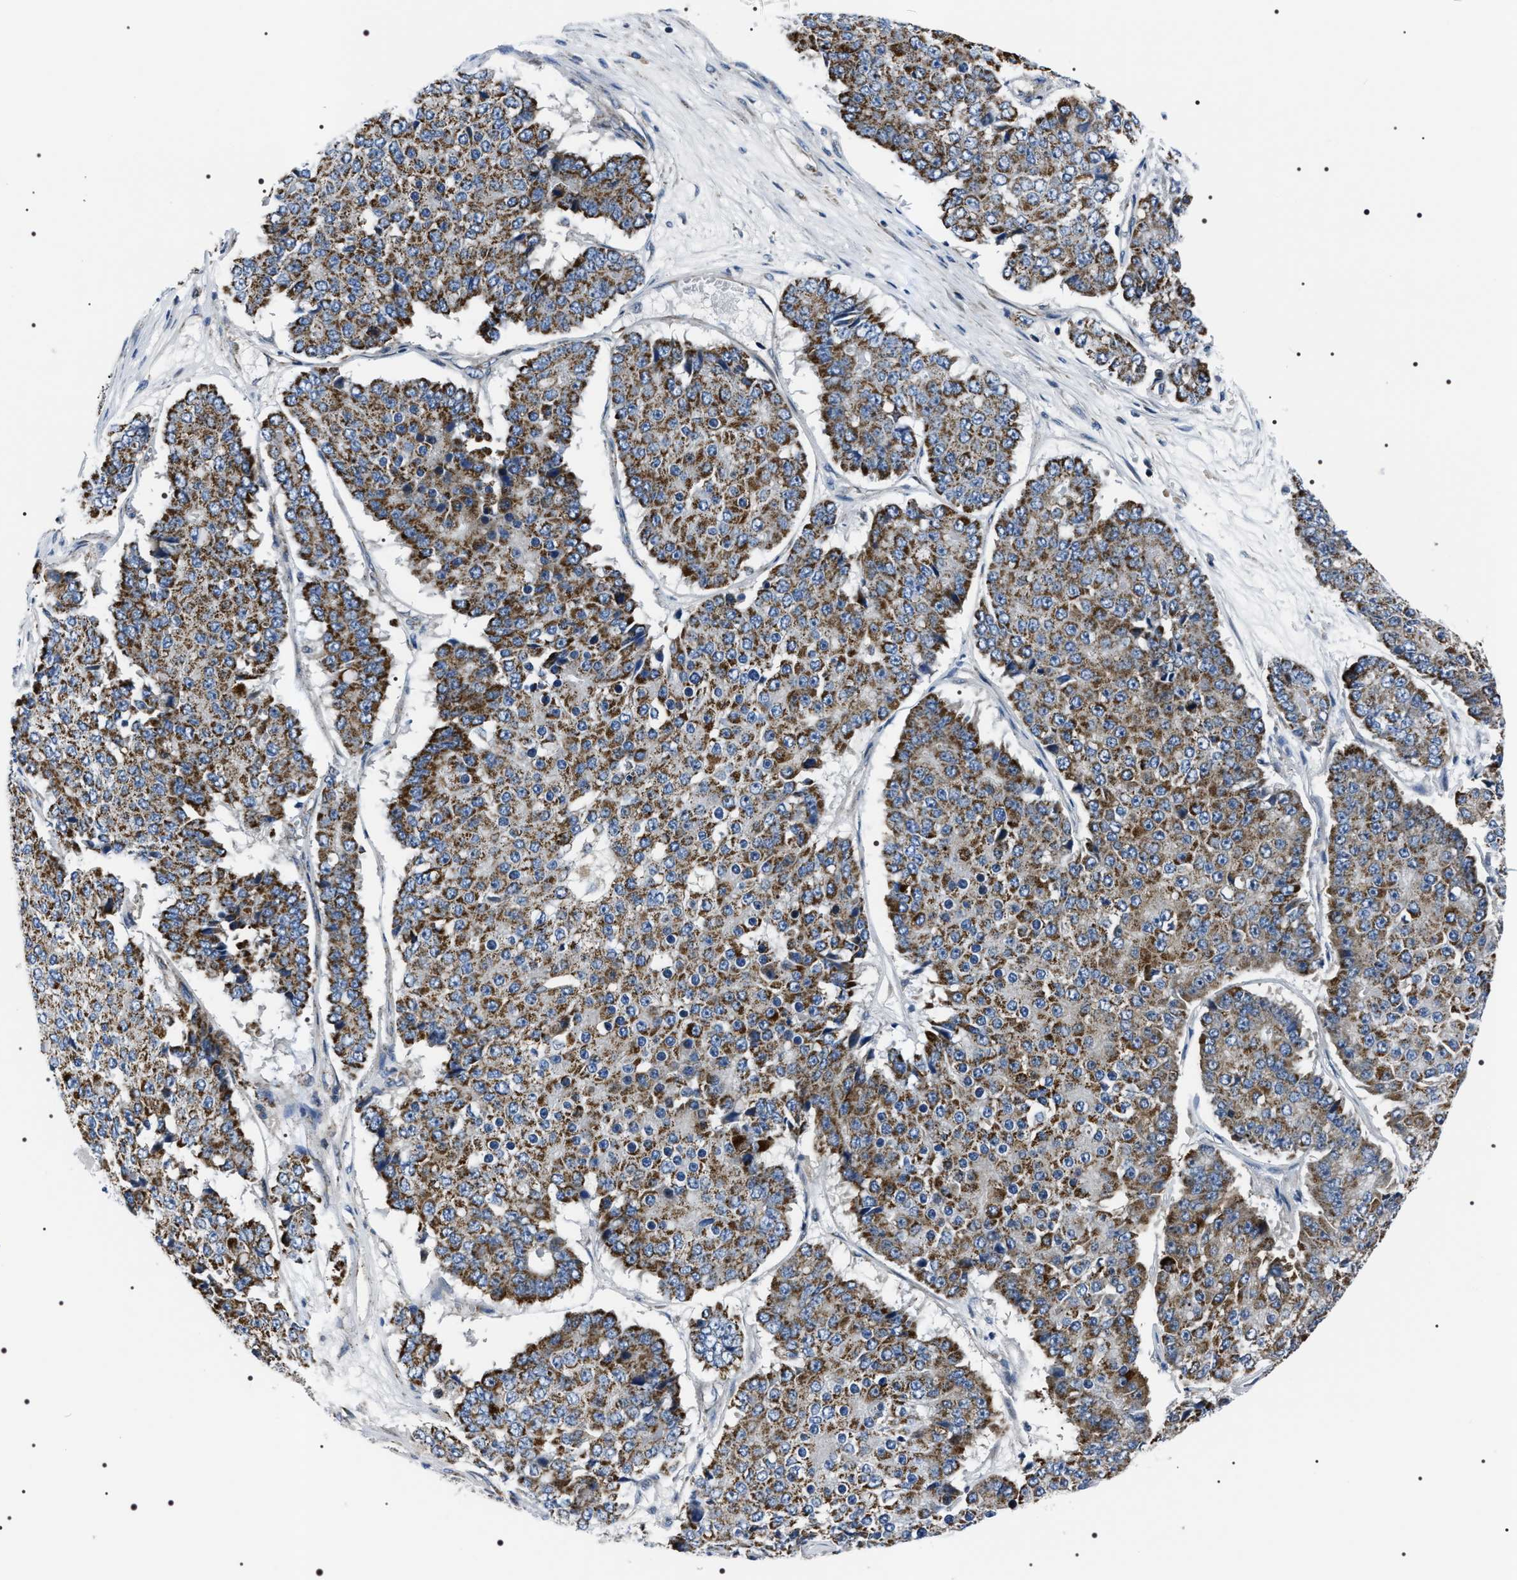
{"staining": {"intensity": "moderate", "quantity": ">75%", "location": "cytoplasmic/membranous"}, "tissue": "pancreatic cancer", "cell_type": "Tumor cells", "image_type": "cancer", "snomed": [{"axis": "morphology", "description": "Adenocarcinoma, NOS"}, {"axis": "topography", "description": "Pancreas"}], "caption": "Pancreatic adenocarcinoma stained with immunohistochemistry (IHC) reveals moderate cytoplasmic/membranous expression in approximately >75% of tumor cells.", "gene": "NTMT1", "patient": {"sex": "male", "age": 50}}